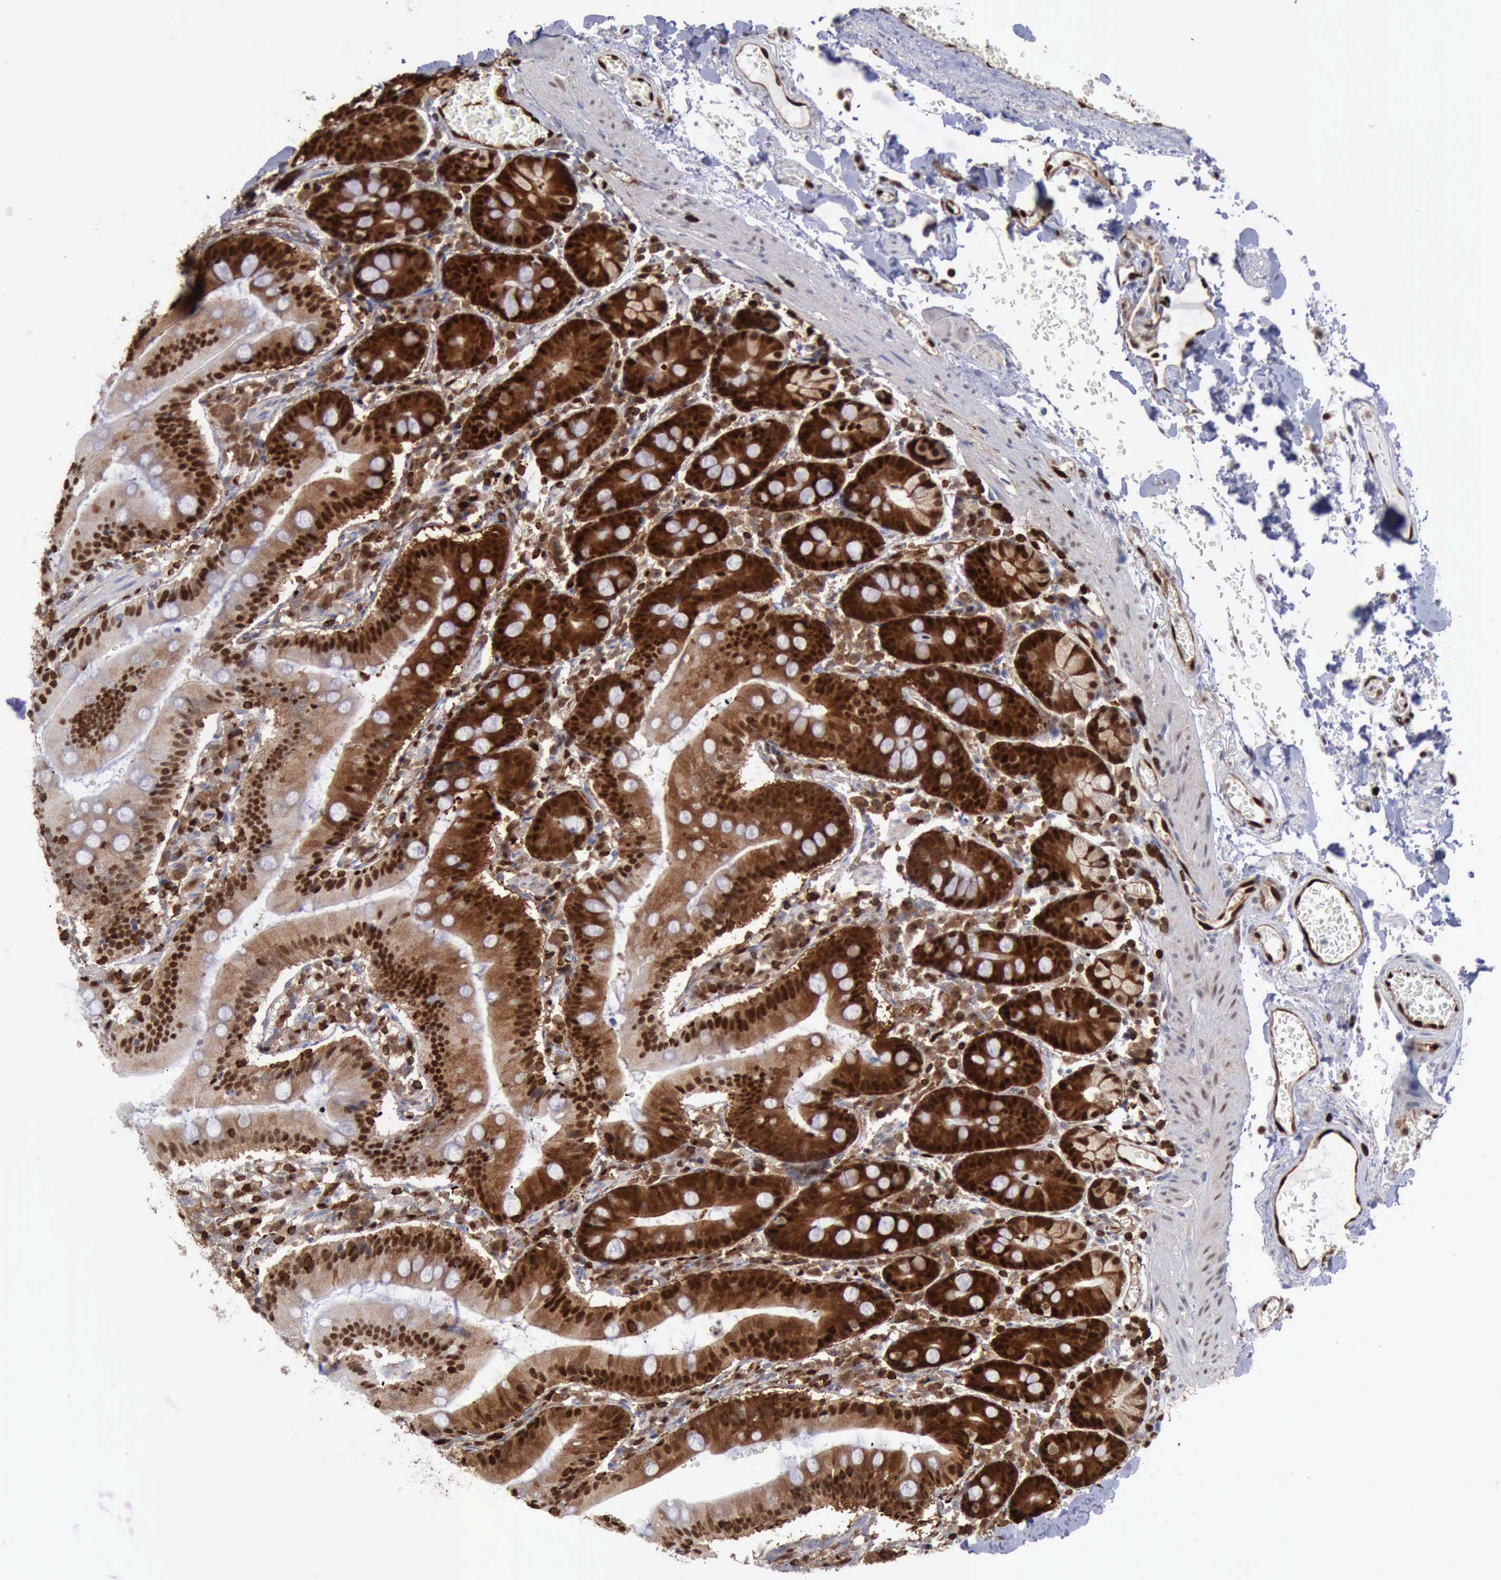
{"staining": {"intensity": "strong", "quantity": ">75%", "location": "cytoplasmic/membranous,nuclear"}, "tissue": "small intestine", "cell_type": "Glandular cells", "image_type": "normal", "snomed": [{"axis": "morphology", "description": "Normal tissue, NOS"}, {"axis": "topography", "description": "Small intestine"}], "caption": "IHC (DAB) staining of benign small intestine displays strong cytoplasmic/membranous,nuclear protein expression in approximately >75% of glandular cells. The staining was performed using DAB to visualize the protein expression in brown, while the nuclei were stained in blue with hematoxylin (Magnification: 20x).", "gene": "PDCD4", "patient": {"sex": "male", "age": 71}}